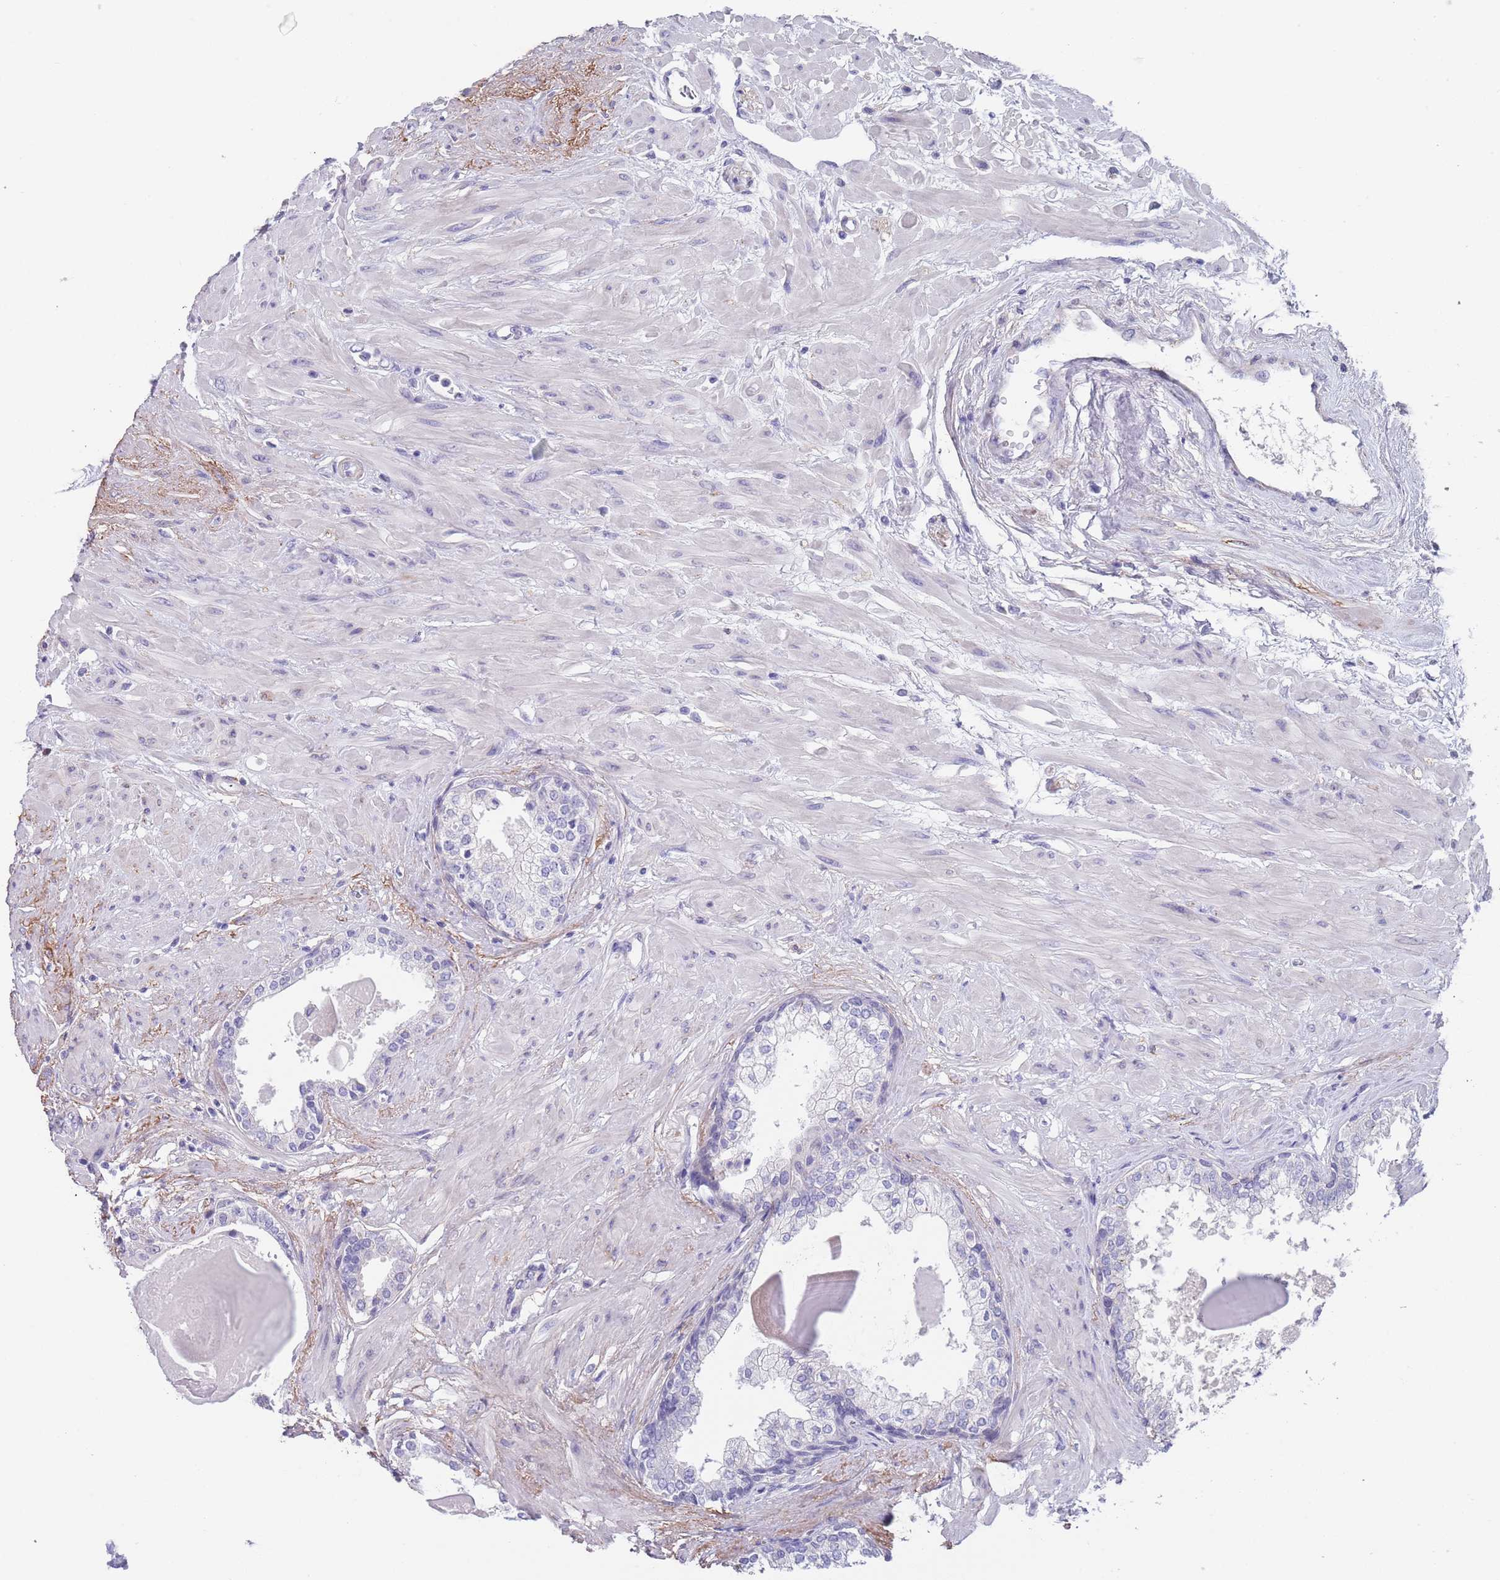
{"staining": {"intensity": "negative", "quantity": "none", "location": "none"}, "tissue": "prostate", "cell_type": "Glandular cells", "image_type": "normal", "snomed": [{"axis": "morphology", "description": "Normal tissue, NOS"}, {"axis": "topography", "description": "Prostate"}], "caption": "The histopathology image displays no staining of glandular cells in unremarkable prostate. (Stains: DAB (3,3'-diaminobenzidine) IHC with hematoxylin counter stain, Microscopy: brightfield microscopy at high magnification).", "gene": "RNF169", "patient": {"sex": "male", "age": 57}}